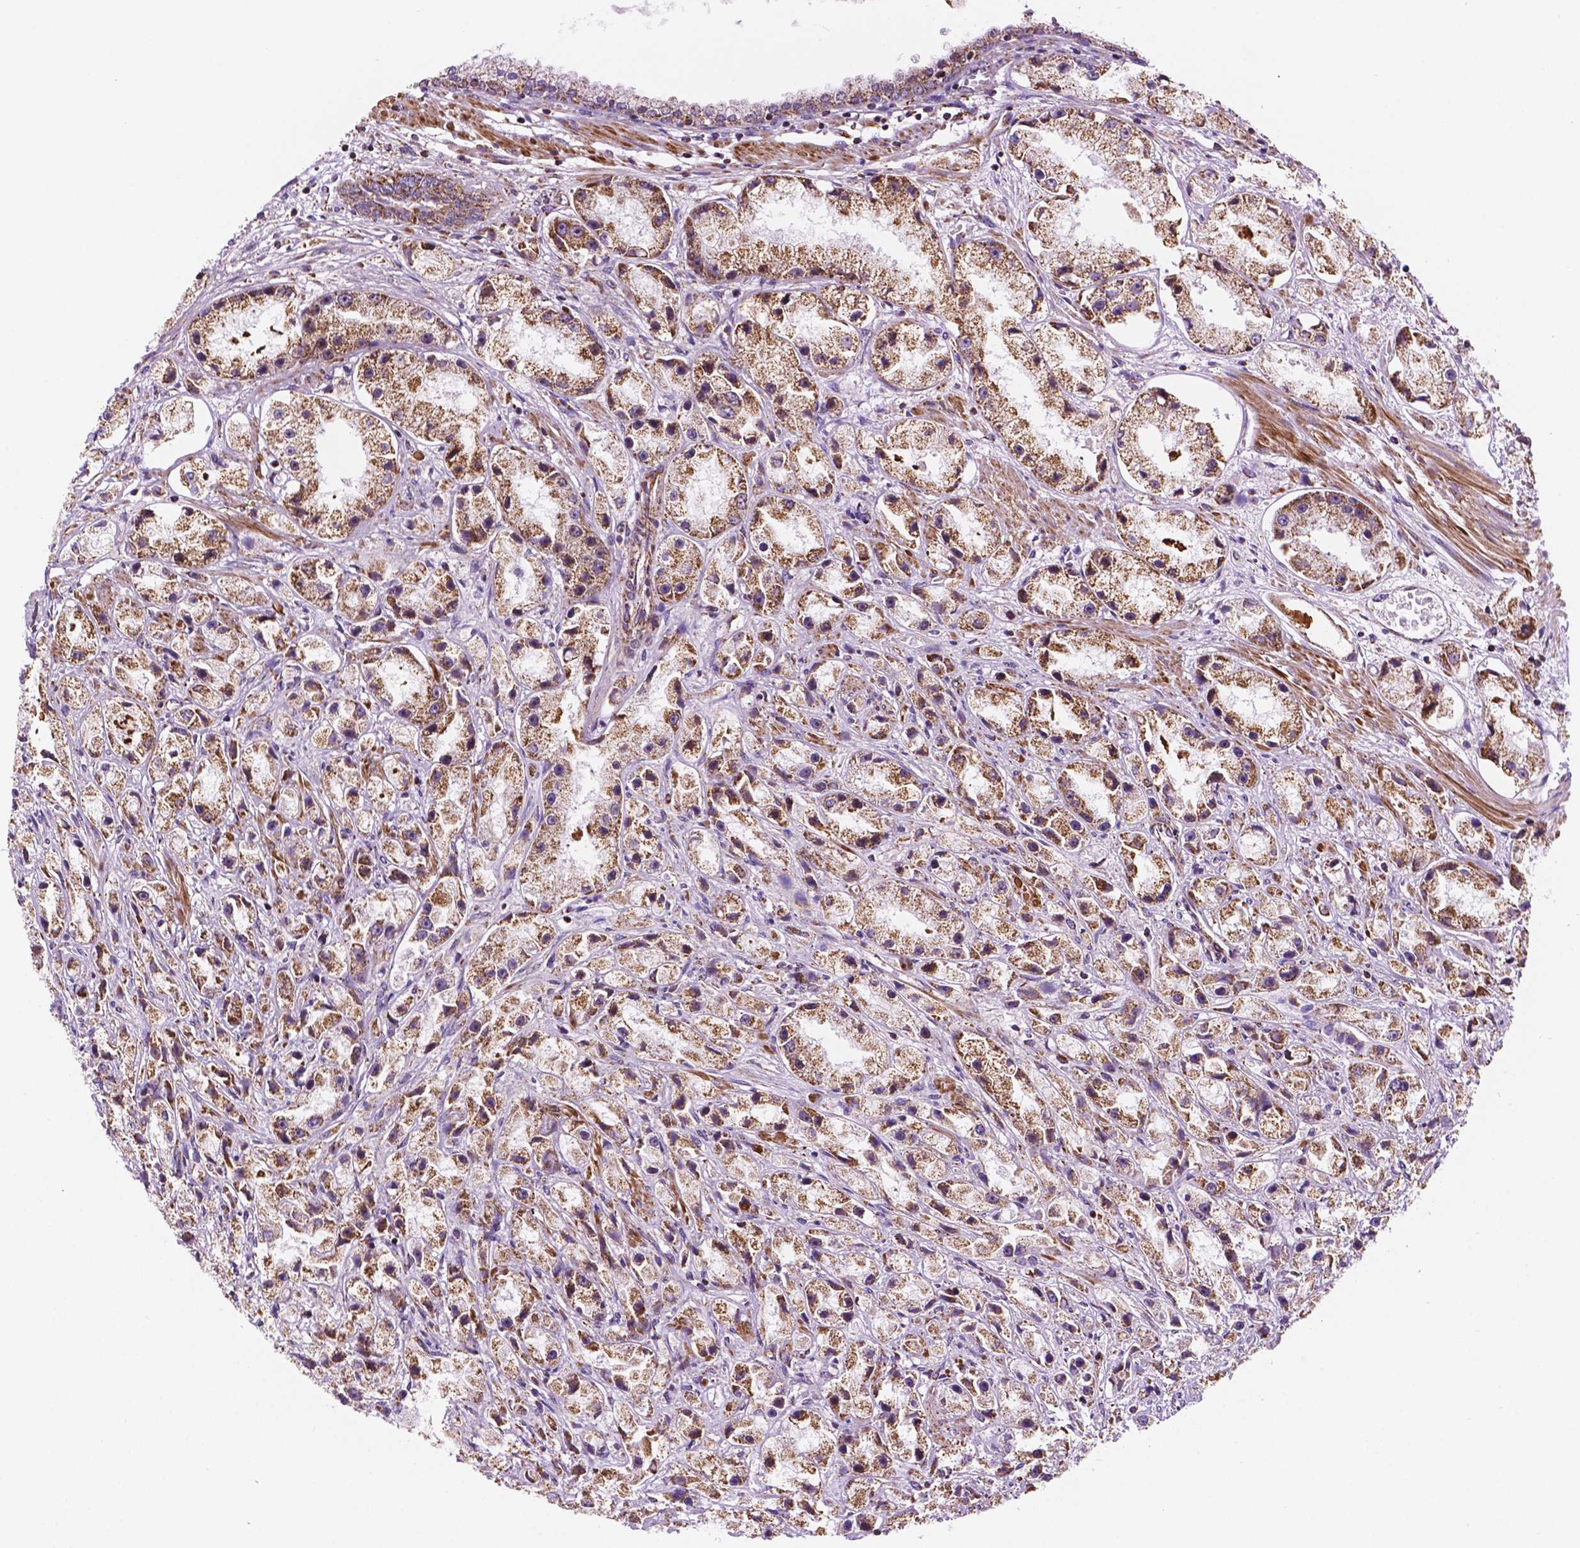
{"staining": {"intensity": "moderate", "quantity": ">75%", "location": "cytoplasmic/membranous"}, "tissue": "prostate cancer", "cell_type": "Tumor cells", "image_type": "cancer", "snomed": [{"axis": "morphology", "description": "Adenocarcinoma, High grade"}, {"axis": "topography", "description": "Prostate"}], "caption": "Moderate cytoplasmic/membranous protein staining is present in approximately >75% of tumor cells in prostate cancer.", "gene": "GEMIN4", "patient": {"sex": "male", "age": 67}}